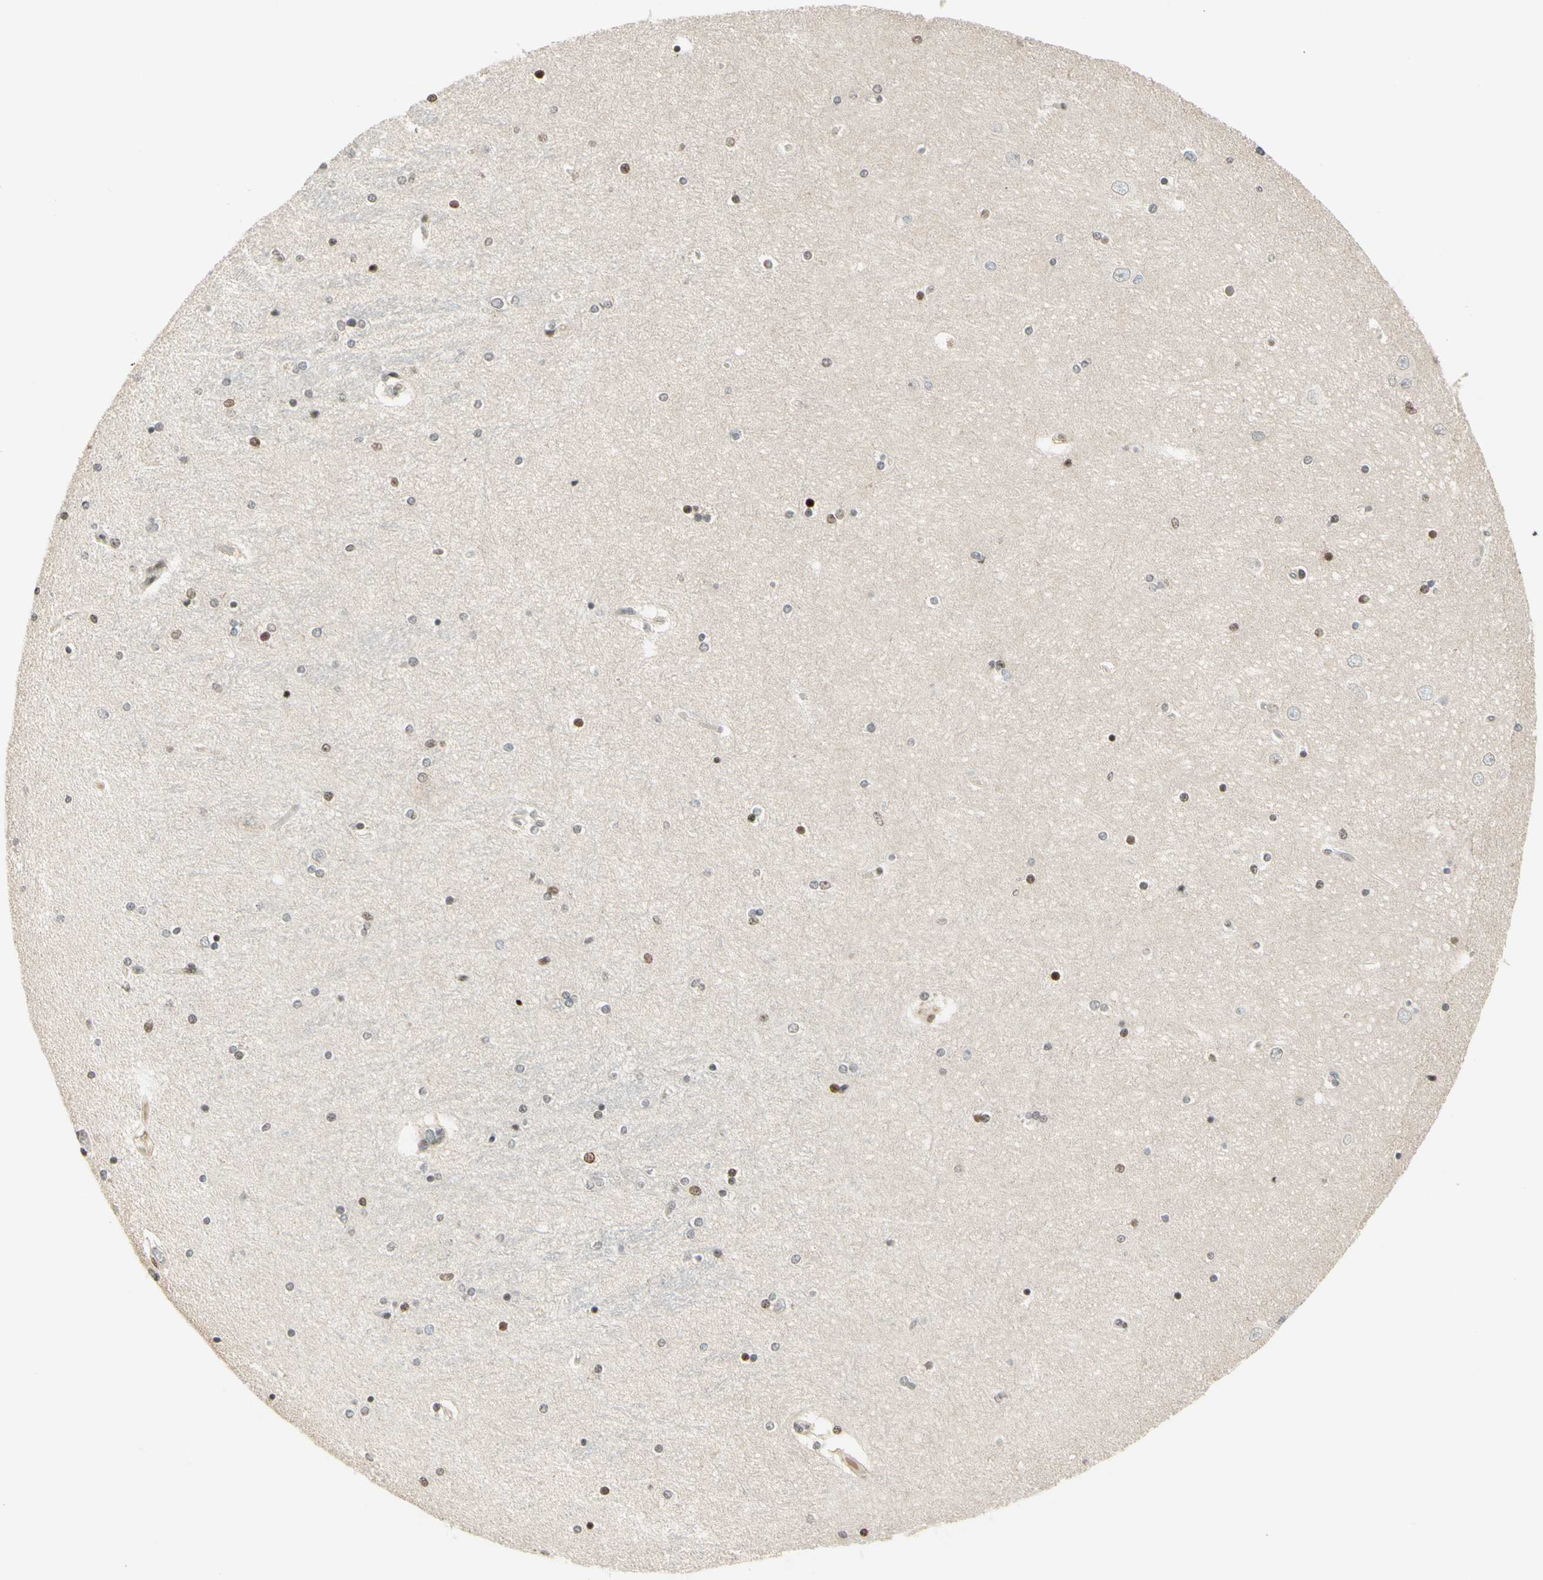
{"staining": {"intensity": "moderate", "quantity": "<25%", "location": "nuclear"}, "tissue": "hippocampus", "cell_type": "Glial cells", "image_type": "normal", "snomed": [{"axis": "morphology", "description": "Normal tissue, NOS"}, {"axis": "topography", "description": "Hippocampus"}], "caption": "Brown immunohistochemical staining in benign human hippocampus shows moderate nuclear expression in about <25% of glial cells.", "gene": "CDKL5", "patient": {"sex": "female", "age": 54}}